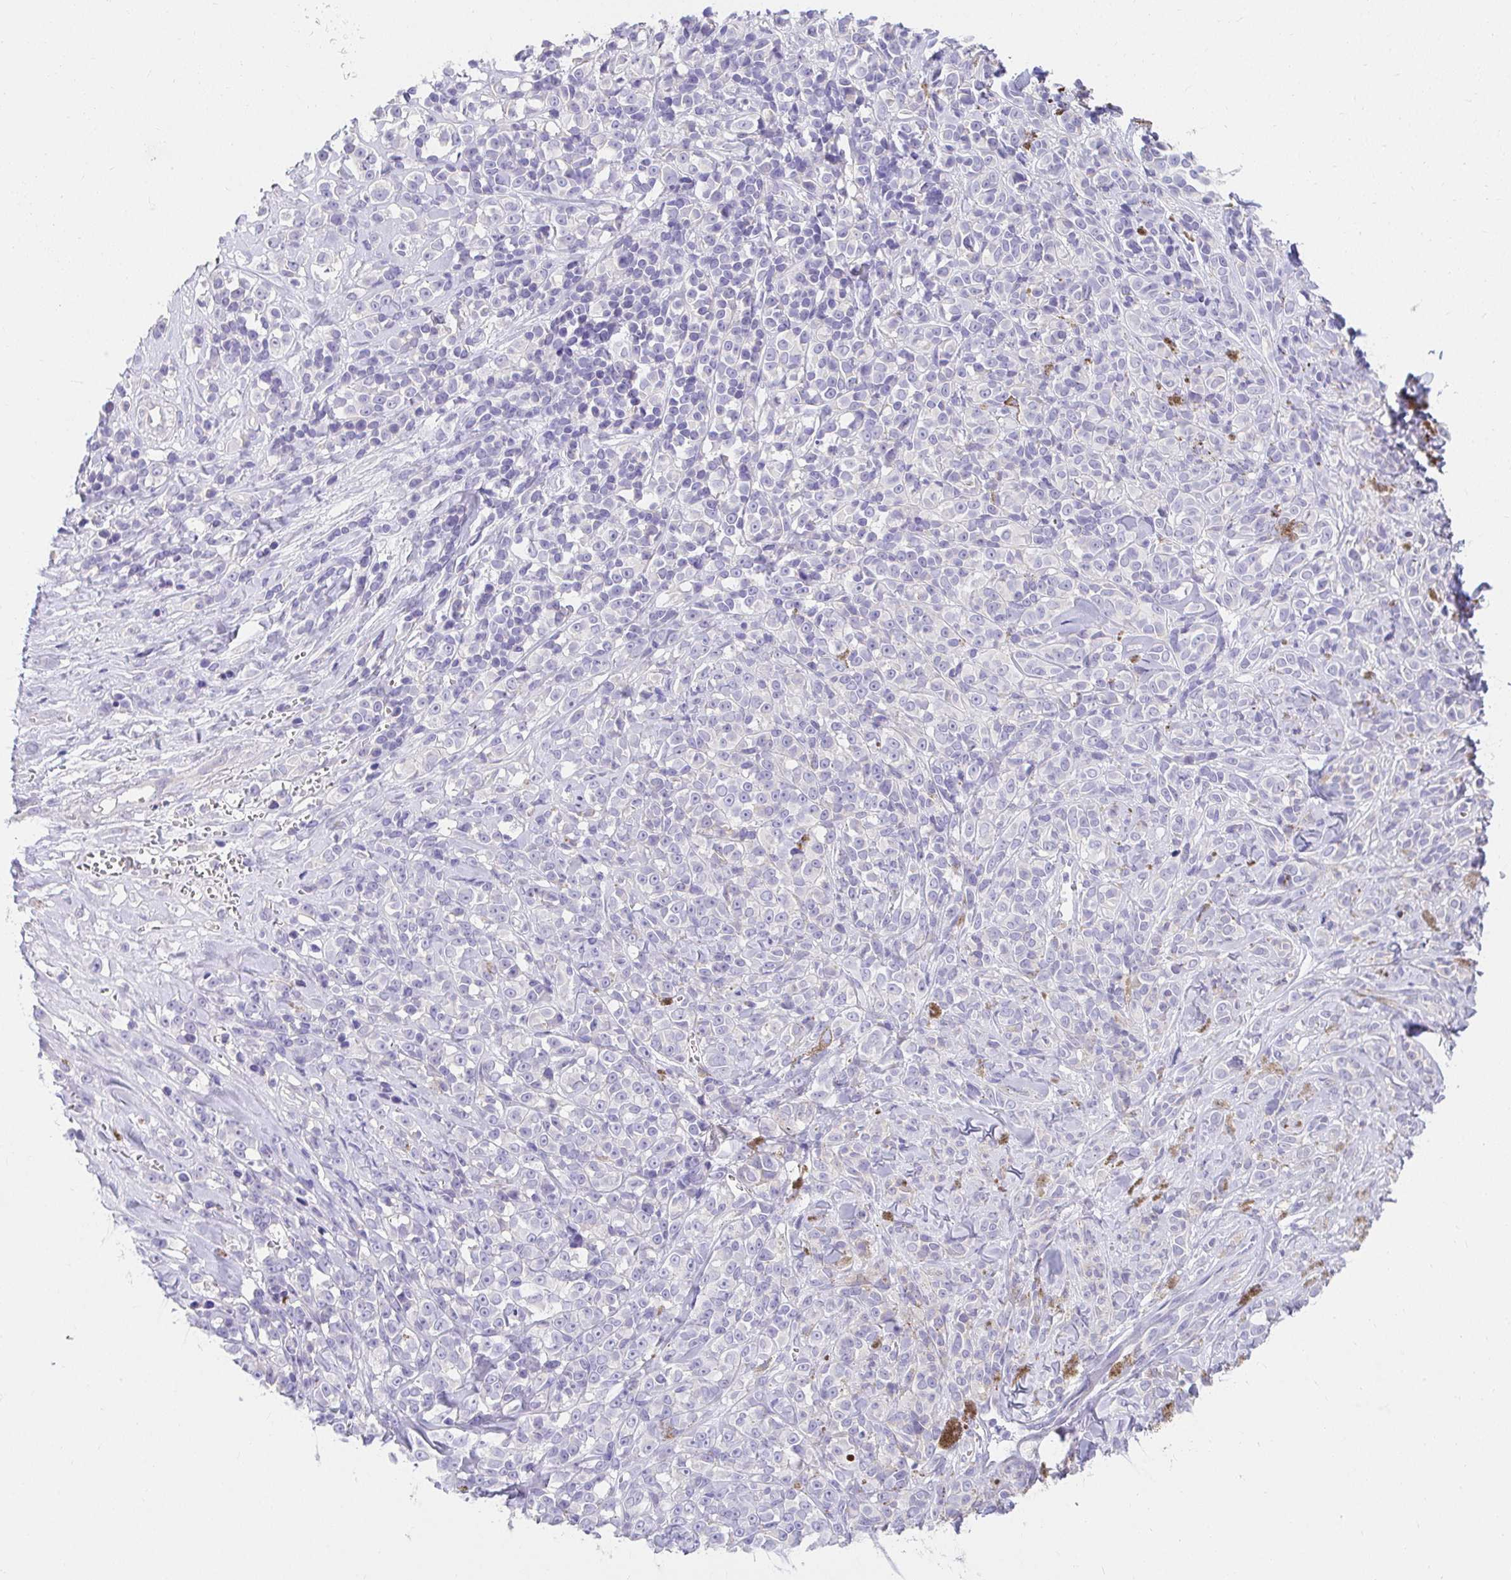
{"staining": {"intensity": "negative", "quantity": "none", "location": "none"}, "tissue": "melanoma", "cell_type": "Tumor cells", "image_type": "cancer", "snomed": [{"axis": "morphology", "description": "Malignant melanoma, NOS"}, {"axis": "topography", "description": "Skin"}], "caption": "Immunohistochemical staining of malignant melanoma demonstrates no significant positivity in tumor cells.", "gene": "VGLL1", "patient": {"sex": "male", "age": 85}}